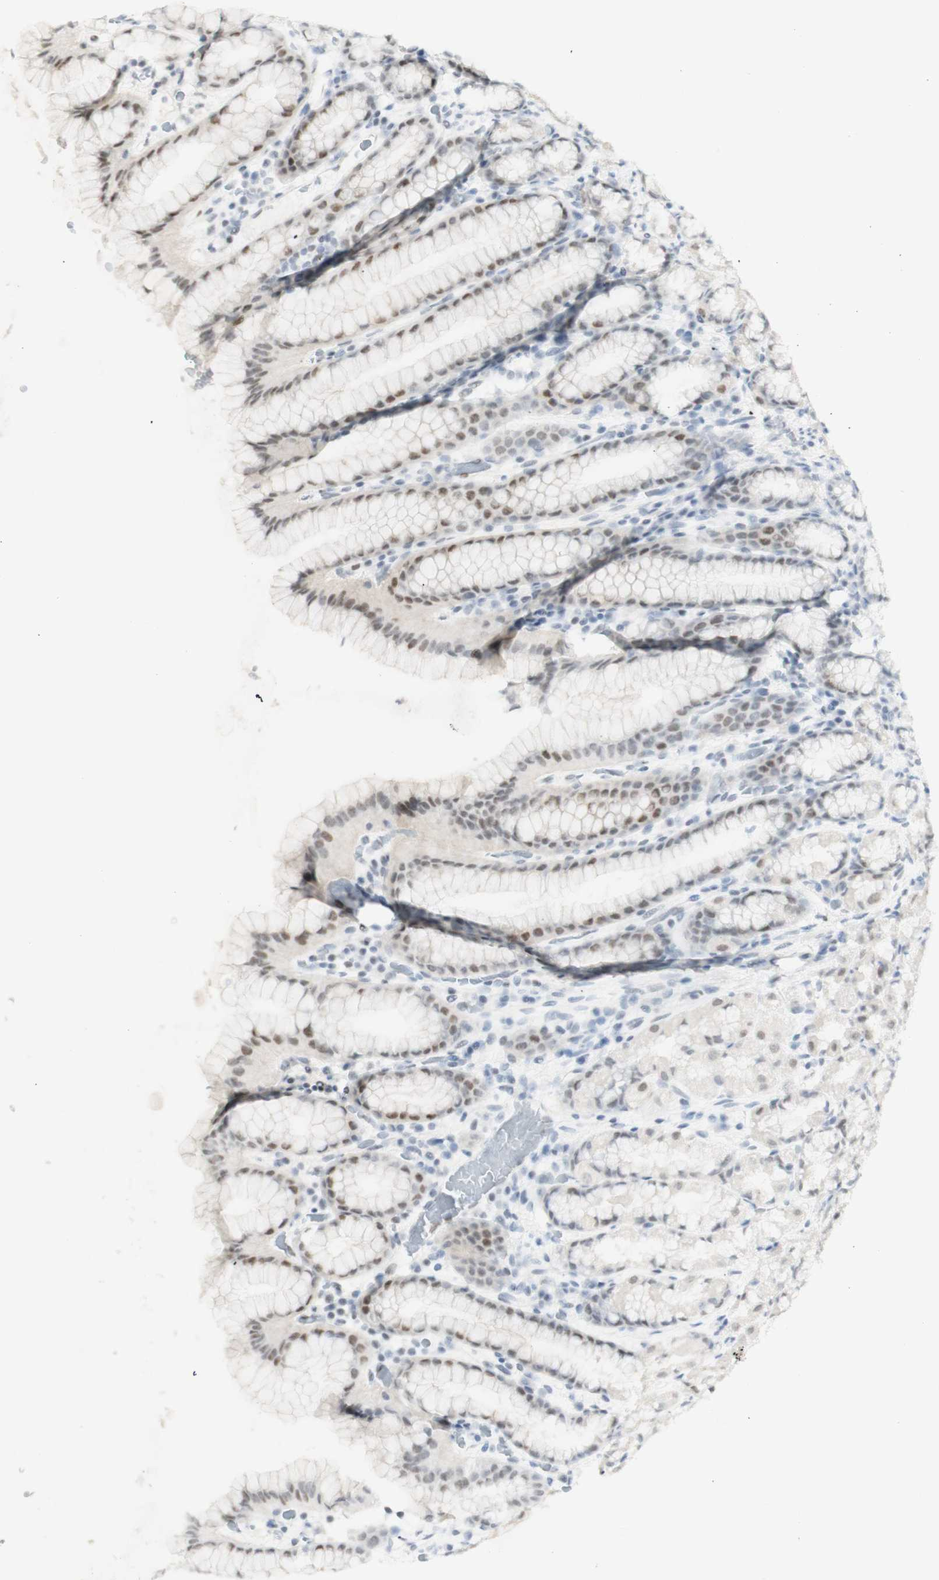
{"staining": {"intensity": "weak", "quantity": "25%-75%", "location": "nuclear"}, "tissue": "stomach", "cell_type": "Glandular cells", "image_type": "normal", "snomed": [{"axis": "morphology", "description": "Normal tissue, NOS"}, {"axis": "topography", "description": "Stomach, upper"}], "caption": "Immunohistochemistry (DAB (3,3'-diaminobenzidine)) staining of normal stomach displays weak nuclear protein staining in approximately 25%-75% of glandular cells. (DAB IHC, brown staining for protein, blue staining for nuclei).", "gene": "ZMYM6", "patient": {"sex": "male", "age": 68}}